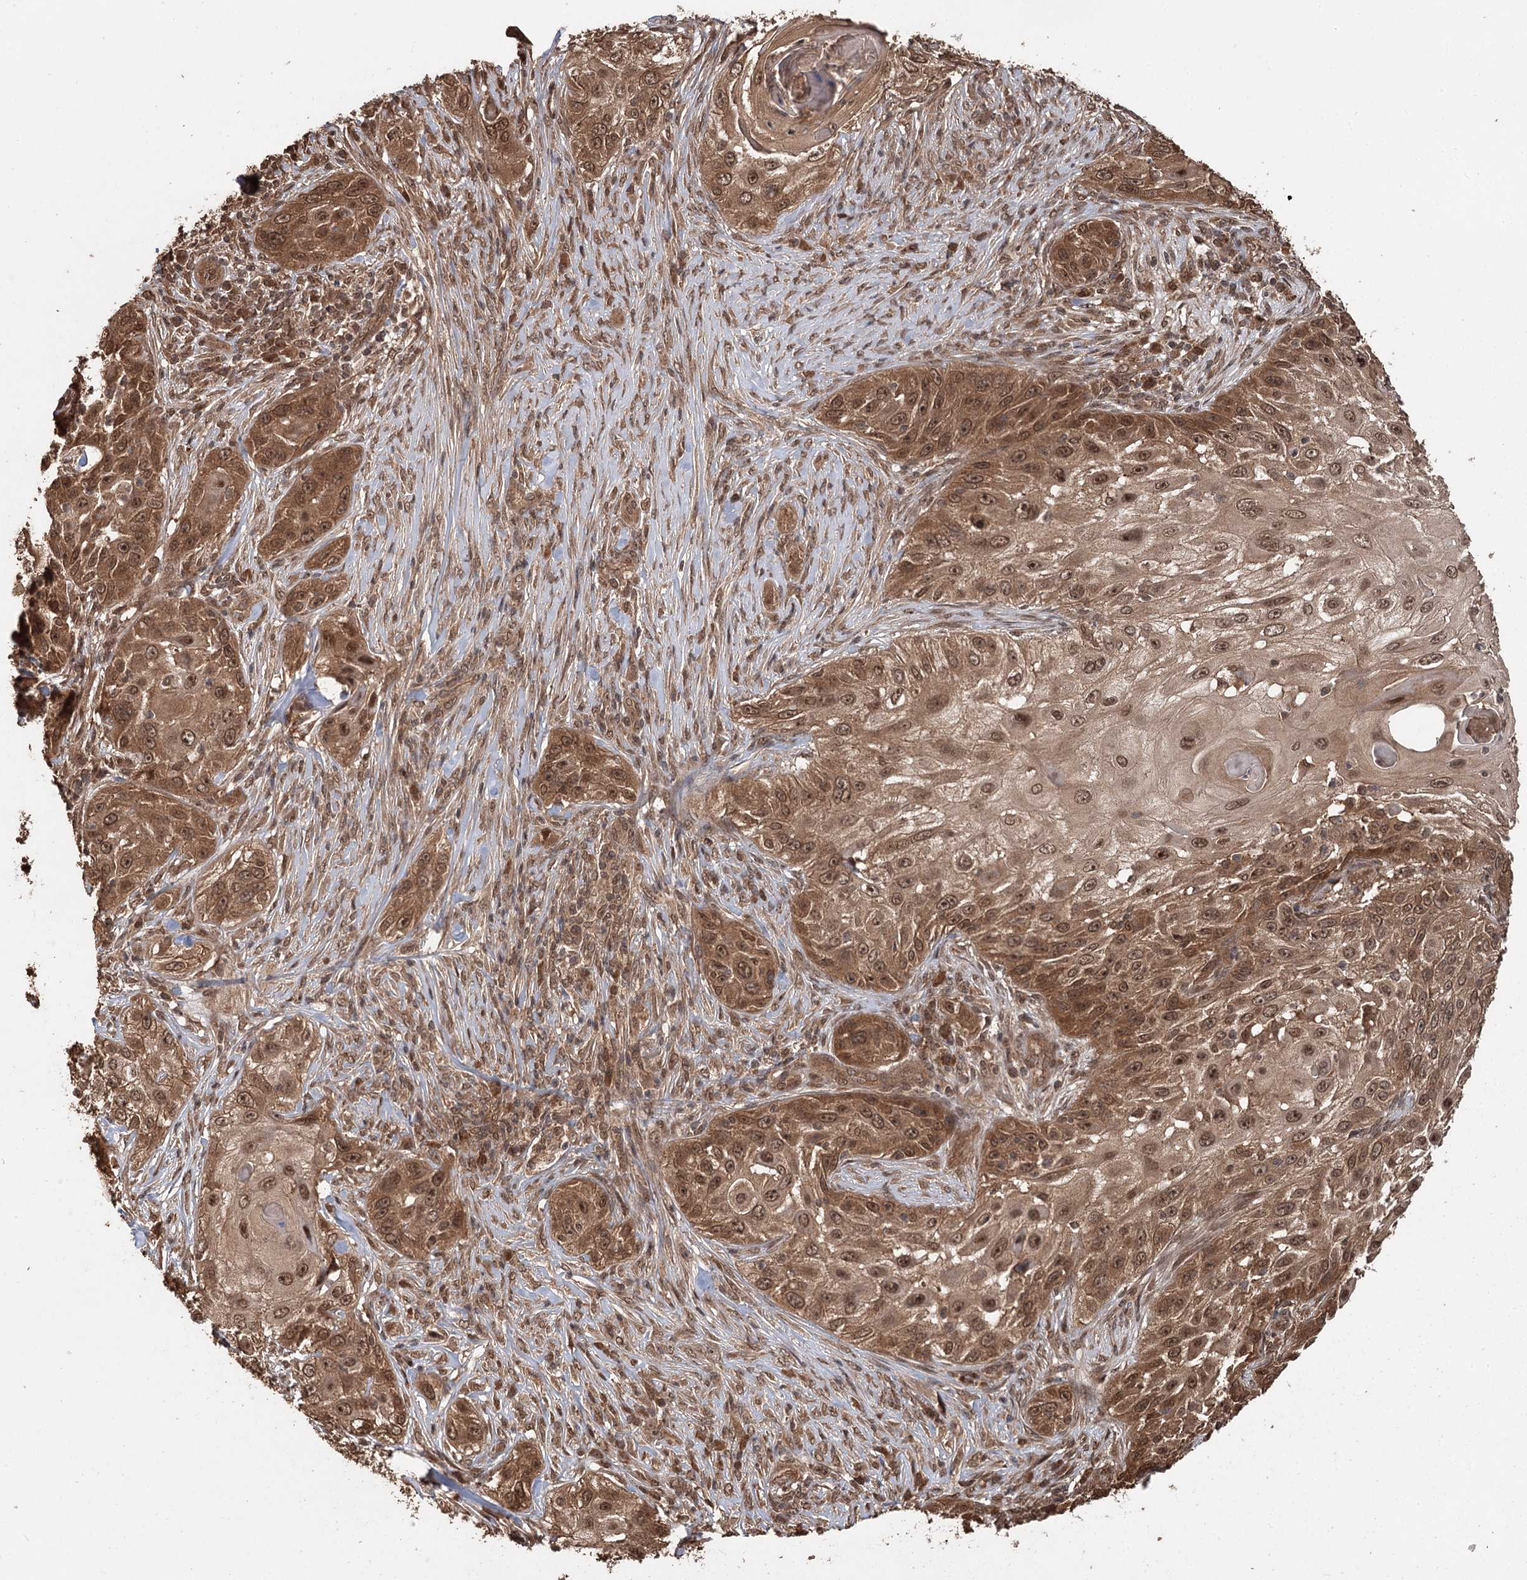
{"staining": {"intensity": "moderate", "quantity": ">75%", "location": "cytoplasmic/membranous,nuclear"}, "tissue": "skin cancer", "cell_type": "Tumor cells", "image_type": "cancer", "snomed": [{"axis": "morphology", "description": "Squamous cell carcinoma, NOS"}, {"axis": "topography", "description": "Skin"}], "caption": "A micrograph of human skin squamous cell carcinoma stained for a protein exhibits moderate cytoplasmic/membranous and nuclear brown staining in tumor cells.", "gene": "N6AMT1", "patient": {"sex": "female", "age": 44}}